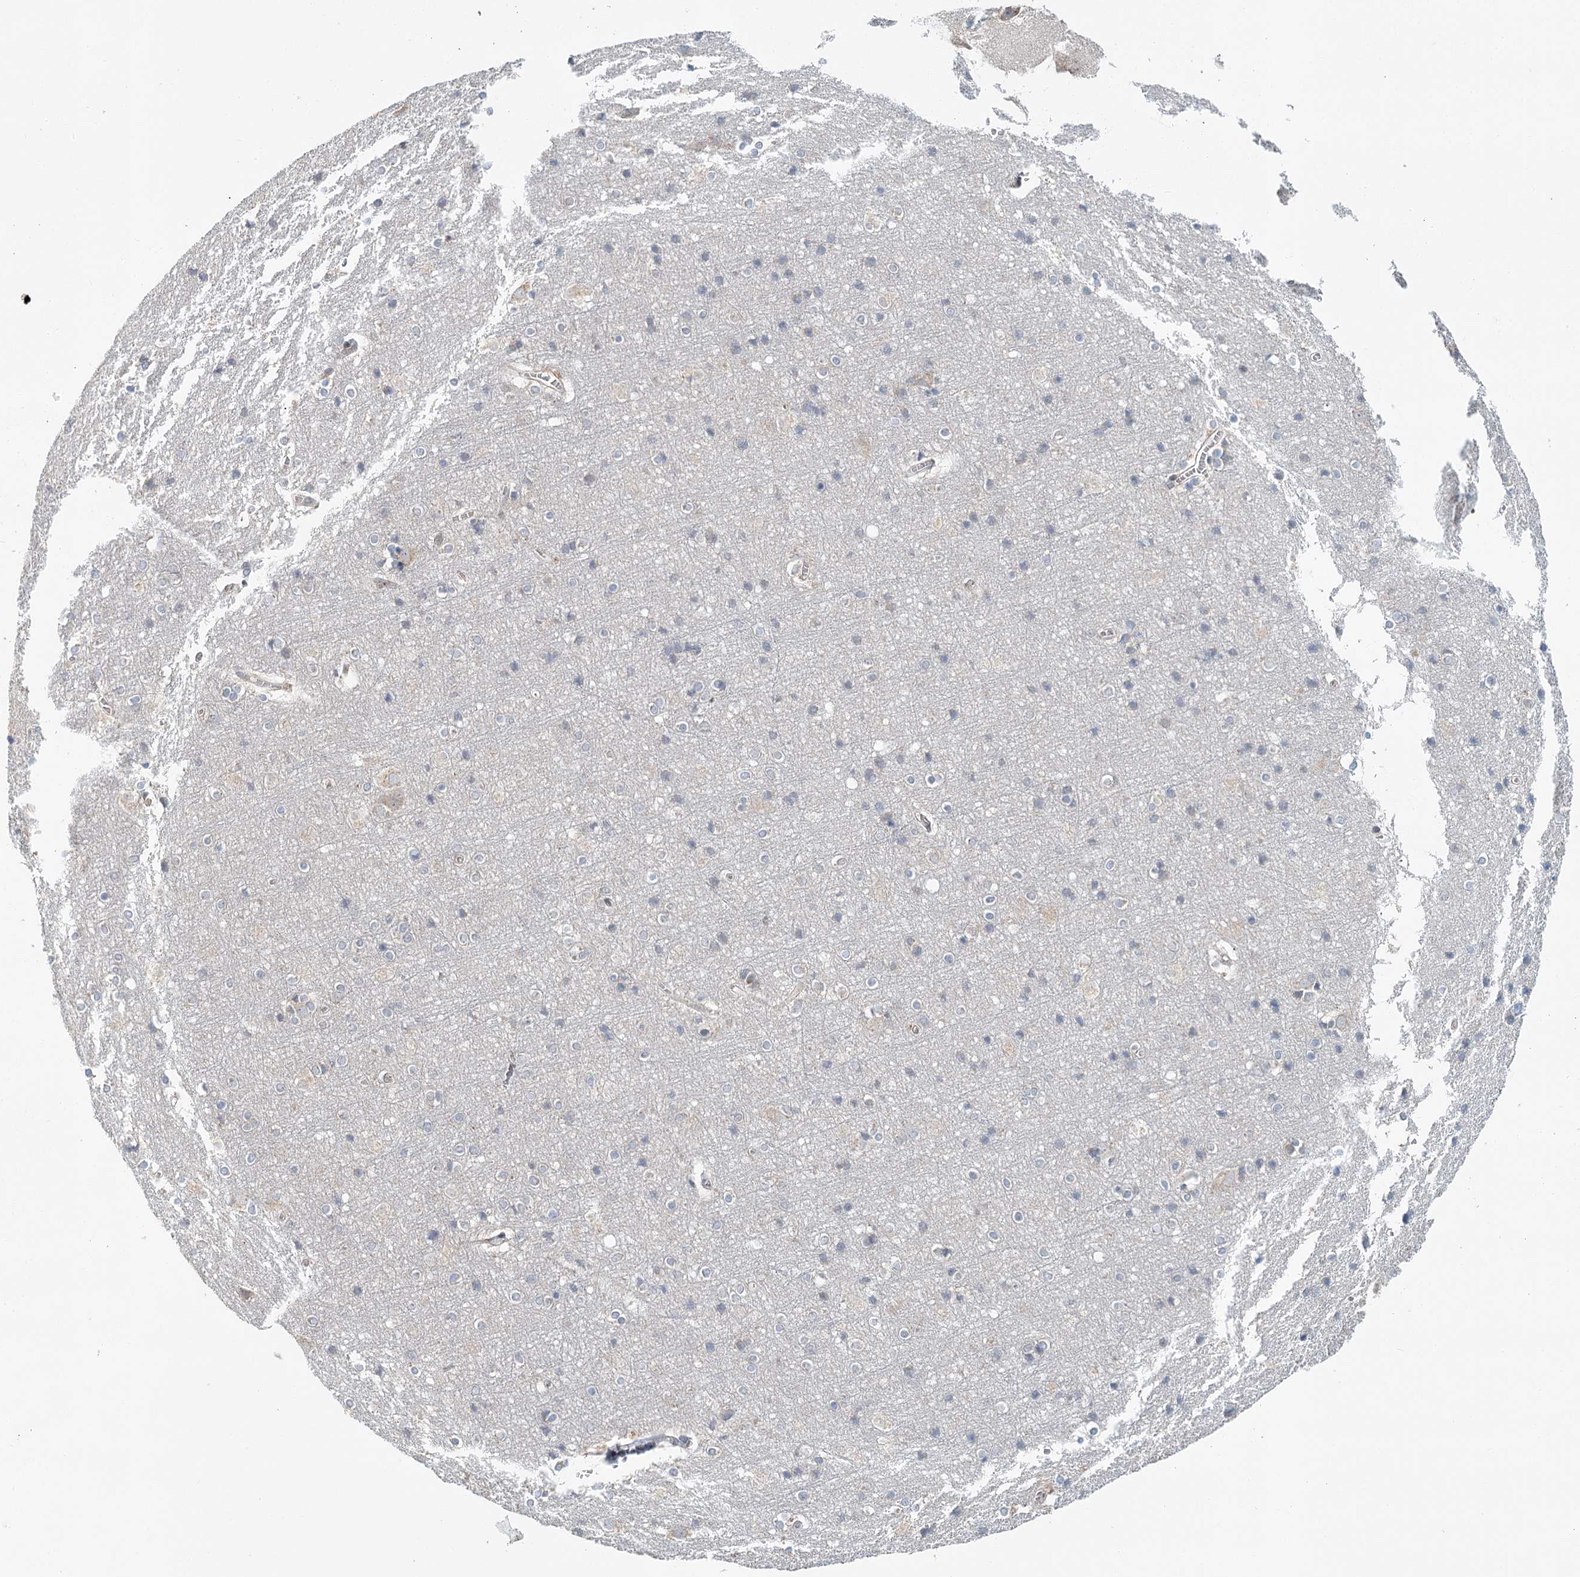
{"staining": {"intensity": "negative", "quantity": "none", "location": "none"}, "tissue": "cerebral cortex", "cell_type": "Endothelial cells", "image_type": "normal", "snomed": [{"axis": "morphology", "description": "Normal tissue, NOS"}, {"axis": "topography", "description": "Cerebral cortex"}], "caption": "Endothelial cells are negative for protein expression in benign human cerebral cortex. (Stains: DAB (3,3'-diaminobenzidine) immunohistochemistry (IHC) with hematoxylin counter stain, Microscopy: brightfield microscopy at high magnification).", "gene": "ADK", "patient": {"sex": "male", "age": 54}}